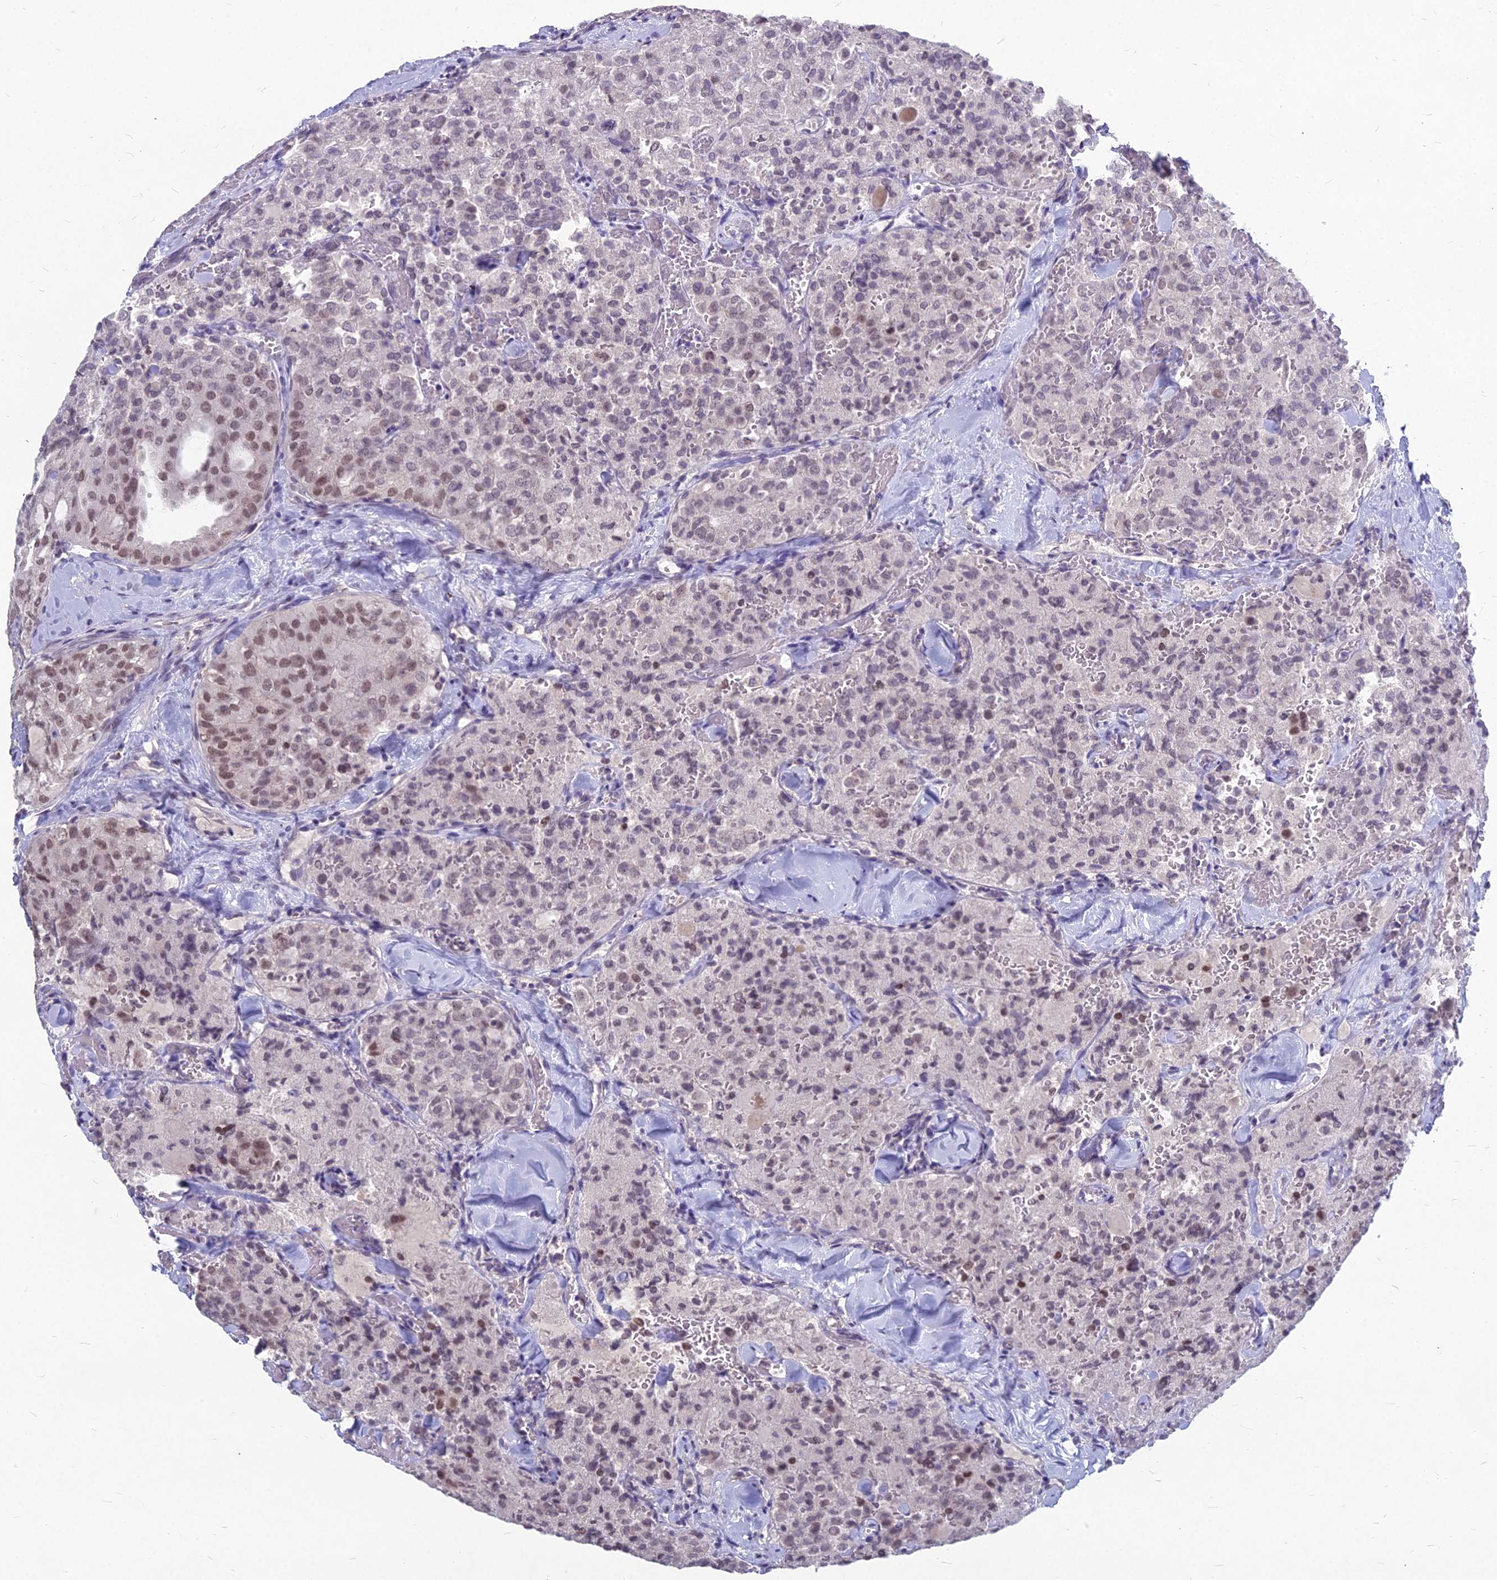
{"staining": {"intensity": "moderate", "quantity": "25%-75%", "location": "nuclear"}, "tissue": "thyroid cancer", "cell_type": "Tumor cells", "image_type": "cancer", "snomed": [{"axis": "morphology", "description": "Follicular adenoma carcinoma, NOS"}, {"axis": "topography", "description": "Thyroid gland"}], "caption": "Thyroid cancer (follicular adenoma carcinoma) stained with DAB immunohistochemistry reveals medium levels of moderate nuclear staining in about 25%-75% of tumor cells.", "gene": "KAT7", "patient": {"sex": "male", "age": 75}}